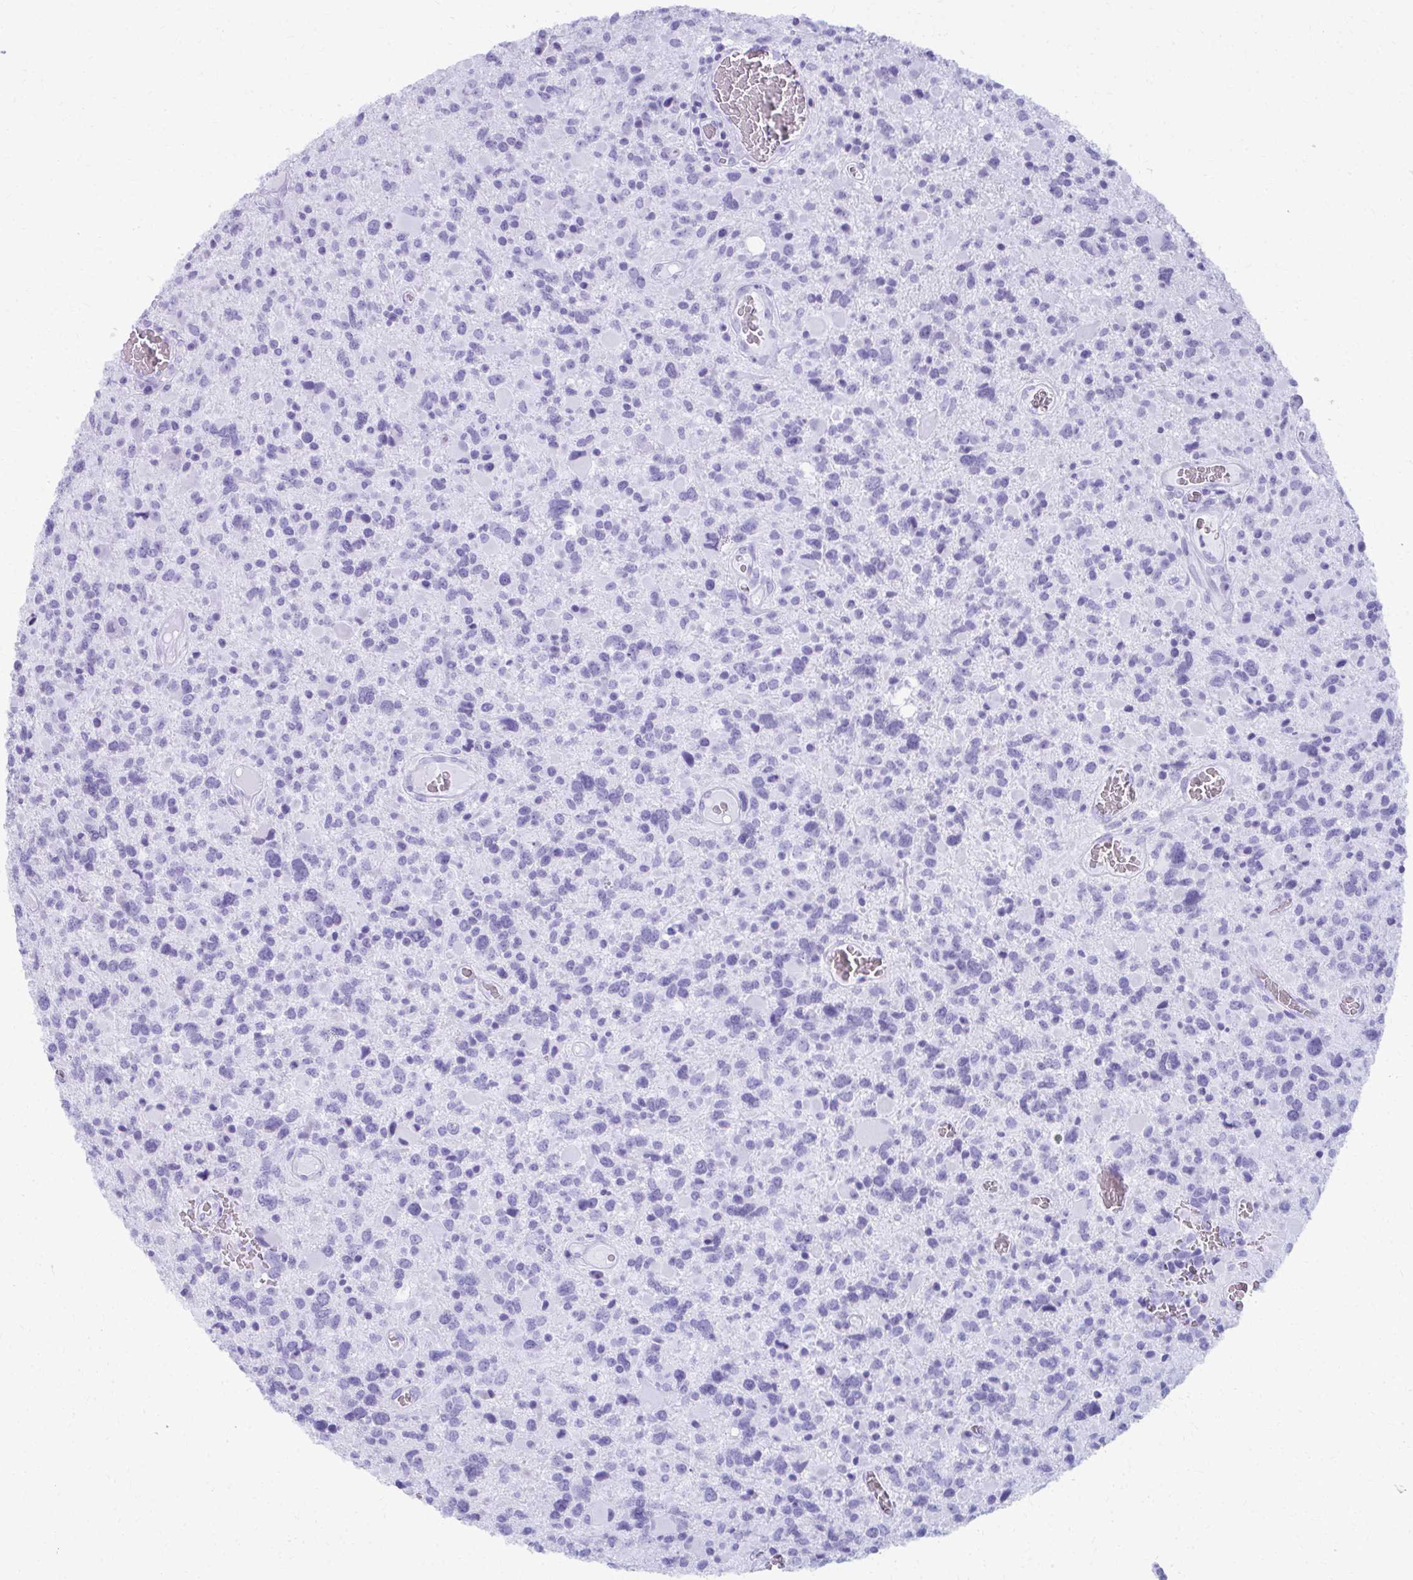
{"staining": {"intensity": "negative", "quantity": "none", "location": "none"}, "tissue": "glioma", "cell_type": "Tumor cells", "image_type": "cancer", "snomed": [{"axis": "morphology", "description": "Glioma, malignant, High grade"}, {"axis": "topography", "description": "Brain"}], "caption": "The micrograph reveals no staining of tumor cells in malignant high-grade glioma.", "gene": "MAF1", "patient": {"sex": "female", "age": 40}}